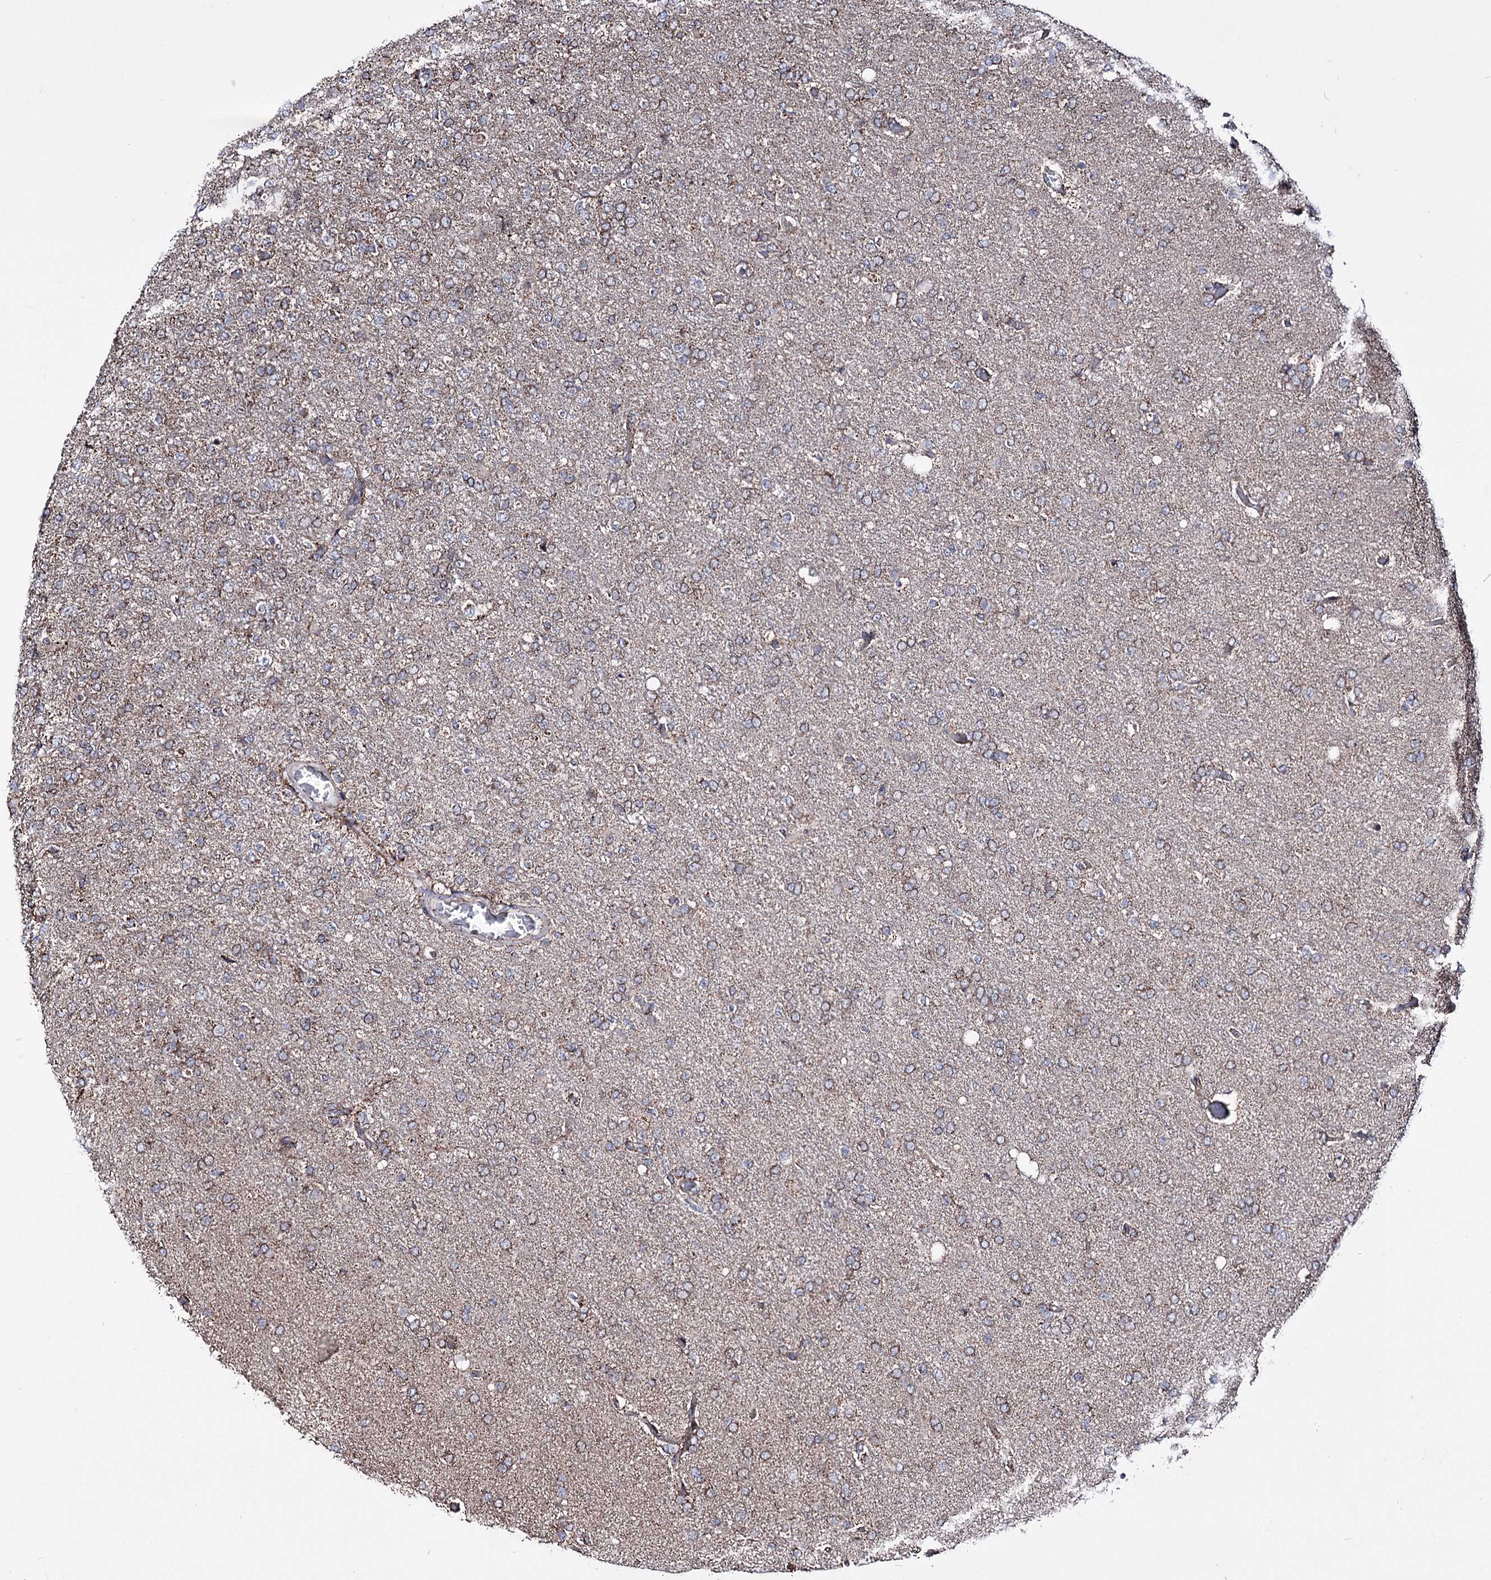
{"staining": {"intensity": "moderate", "quantity": "<25%", "location": "cytoplasmic/membranous"}, "tissue": "glioma", "cell_type": "Tumor cells", "image_type": "cancer", "snomed": [{"axis": "morphology", "description": "Glioma, malignant, High grade"}, {"axis": "topography", "description": "Brain"}], "caption": "Immunohistochemical staining of malignant glioma (high-grade) reveals moderate cytoplasmic/membranous protein expression in approximately <25% of tumor cells. The protein of interest is stained brown, and the nuclei are stained in blue (DAB (3,3'-diaminobenzidine) IHC with brightfield microscopy, high magnification).", "gene": "CREB3L4", "patient": {"sex": "female", "age": 74}}